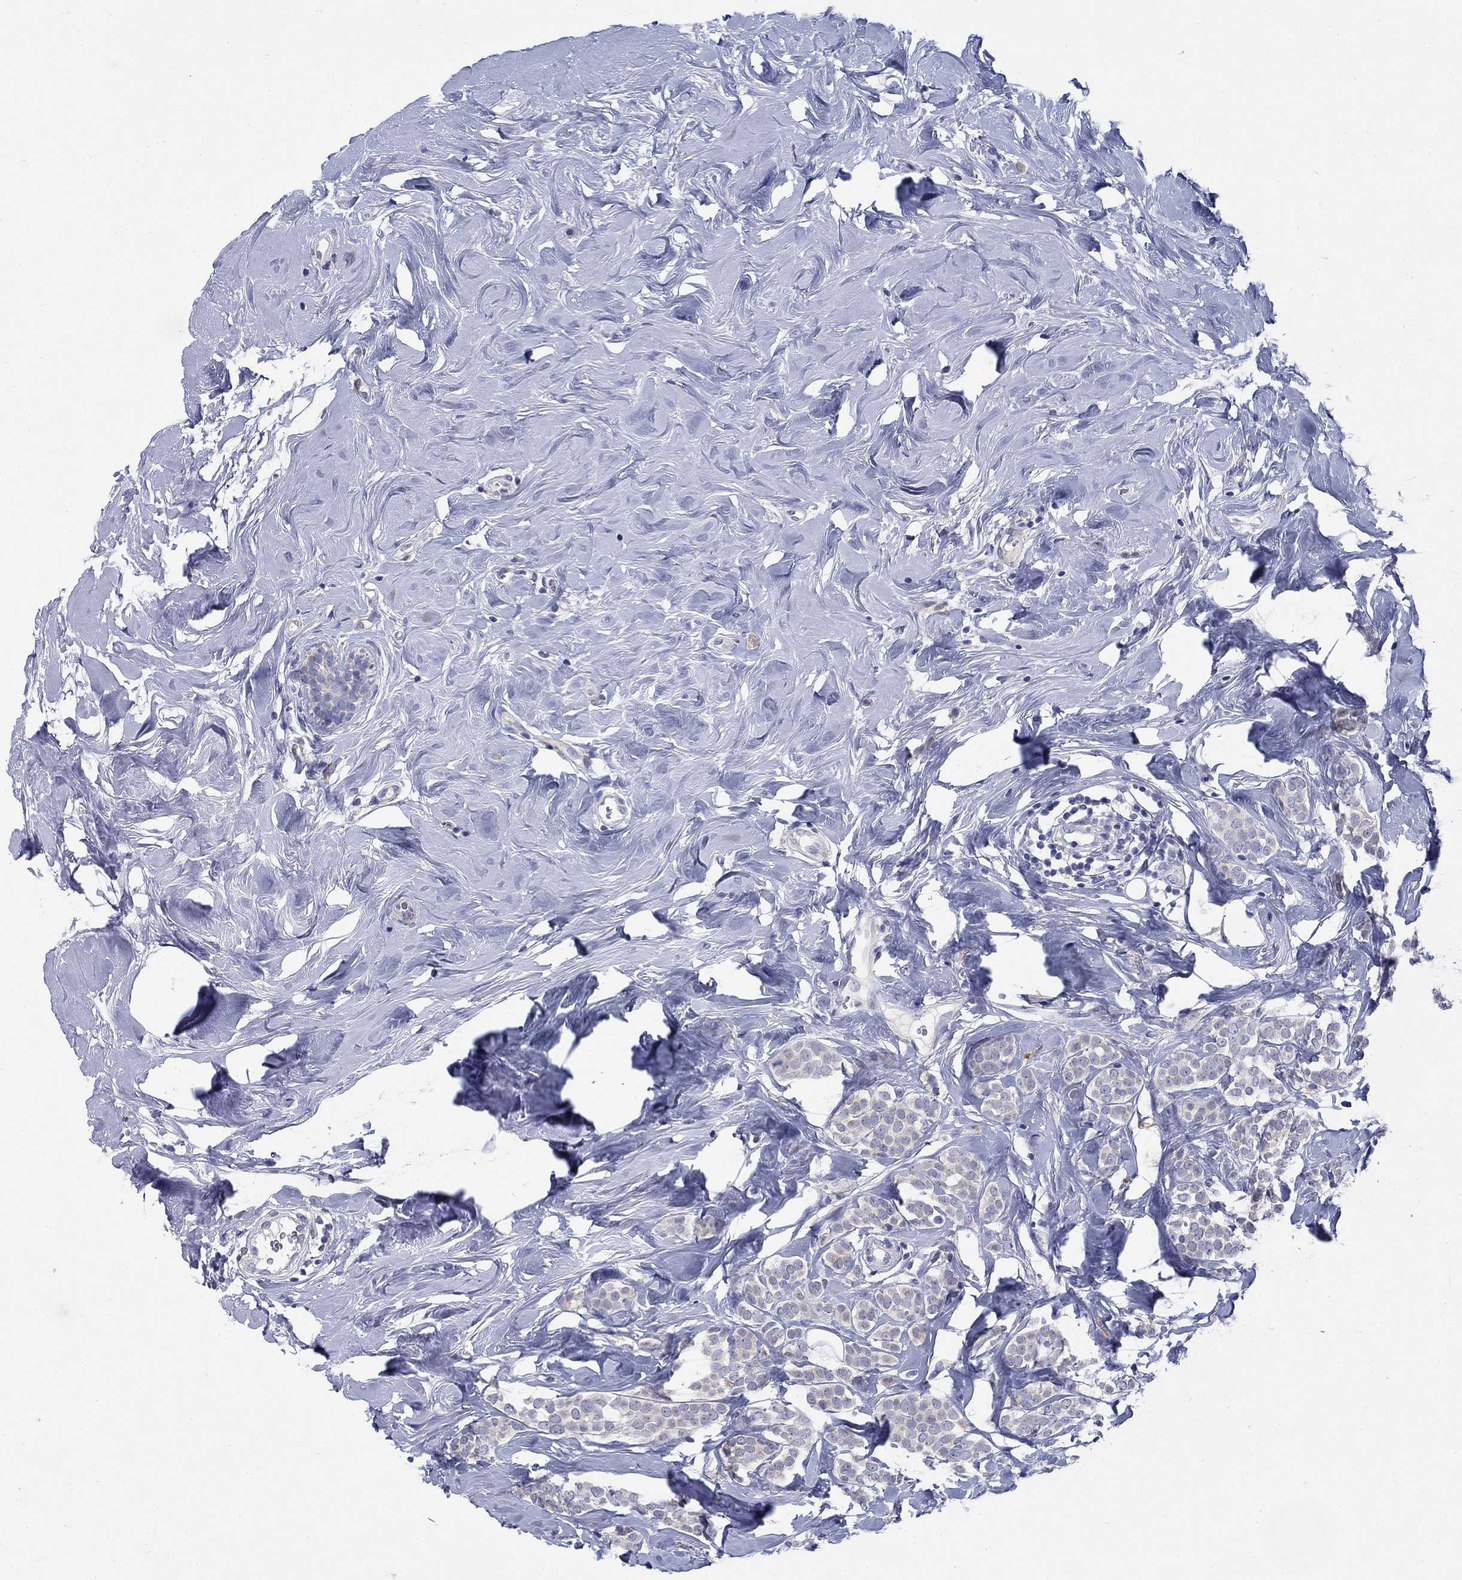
{"staining": {"intensity": "negative", "quantity": "none", "location": "none"}, "tissue": "breast cancer", "cell_type": "Tumor cells", "image_type": "cancer", "snomed": [{"axis": "morphology", "description": "Lobular carcinoma"}, {"axis": "topography", "description": "Breast"}], "caption": "The histopathology image shows no significant positivity in tumor cells of breast lobular carcinoma.", "gene": "PTPRZ1", "patient": {"sex": "female", "age": 49}}